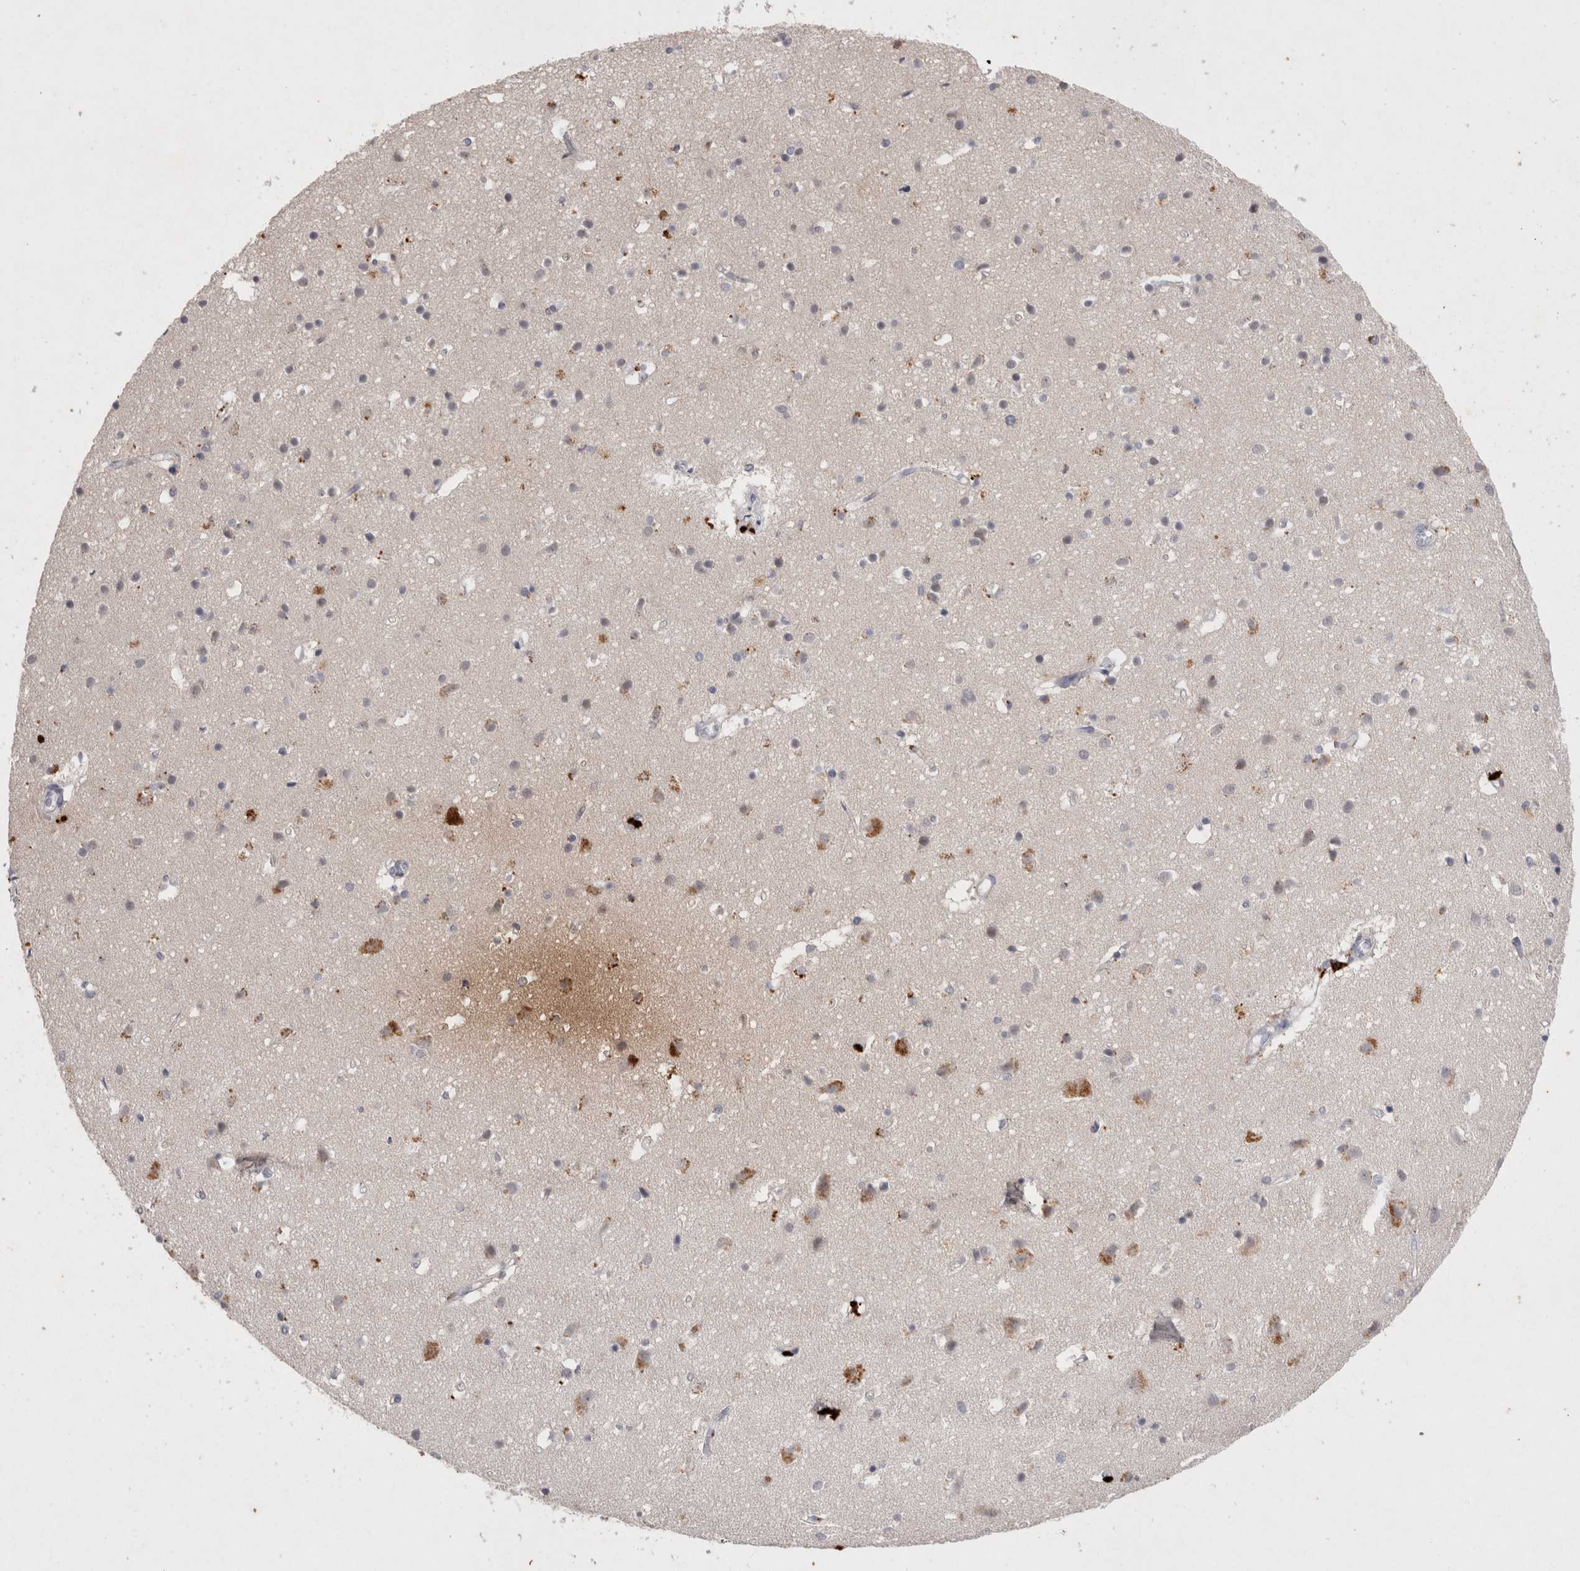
{"staining": {"intensity": "moderate", "quantity": "25%-75%", "location": "cytoplasmic/membranous"}, "tissue": "cerebral cortex", "cell_type": "Endothelial cells", "image_type": "normal", "snomed": [{"axis": "morphology", "description": "Normal tissue, NOS"}, {"axis": "topography", "description": "Cerebral cortex"}], "caption": "Endothelial cells show moderate cytoplasmic/membranous expression in about 25%-75% of cells in unremarkable cerebral cortex. The staining was performed using DAB to visualize the protein expression in brown, while the nuclei were stained in blue with hematoxylin (Magnification: 20x).", "gene": "RASSF3", "patient": {"sex": "male", "age": 54}}